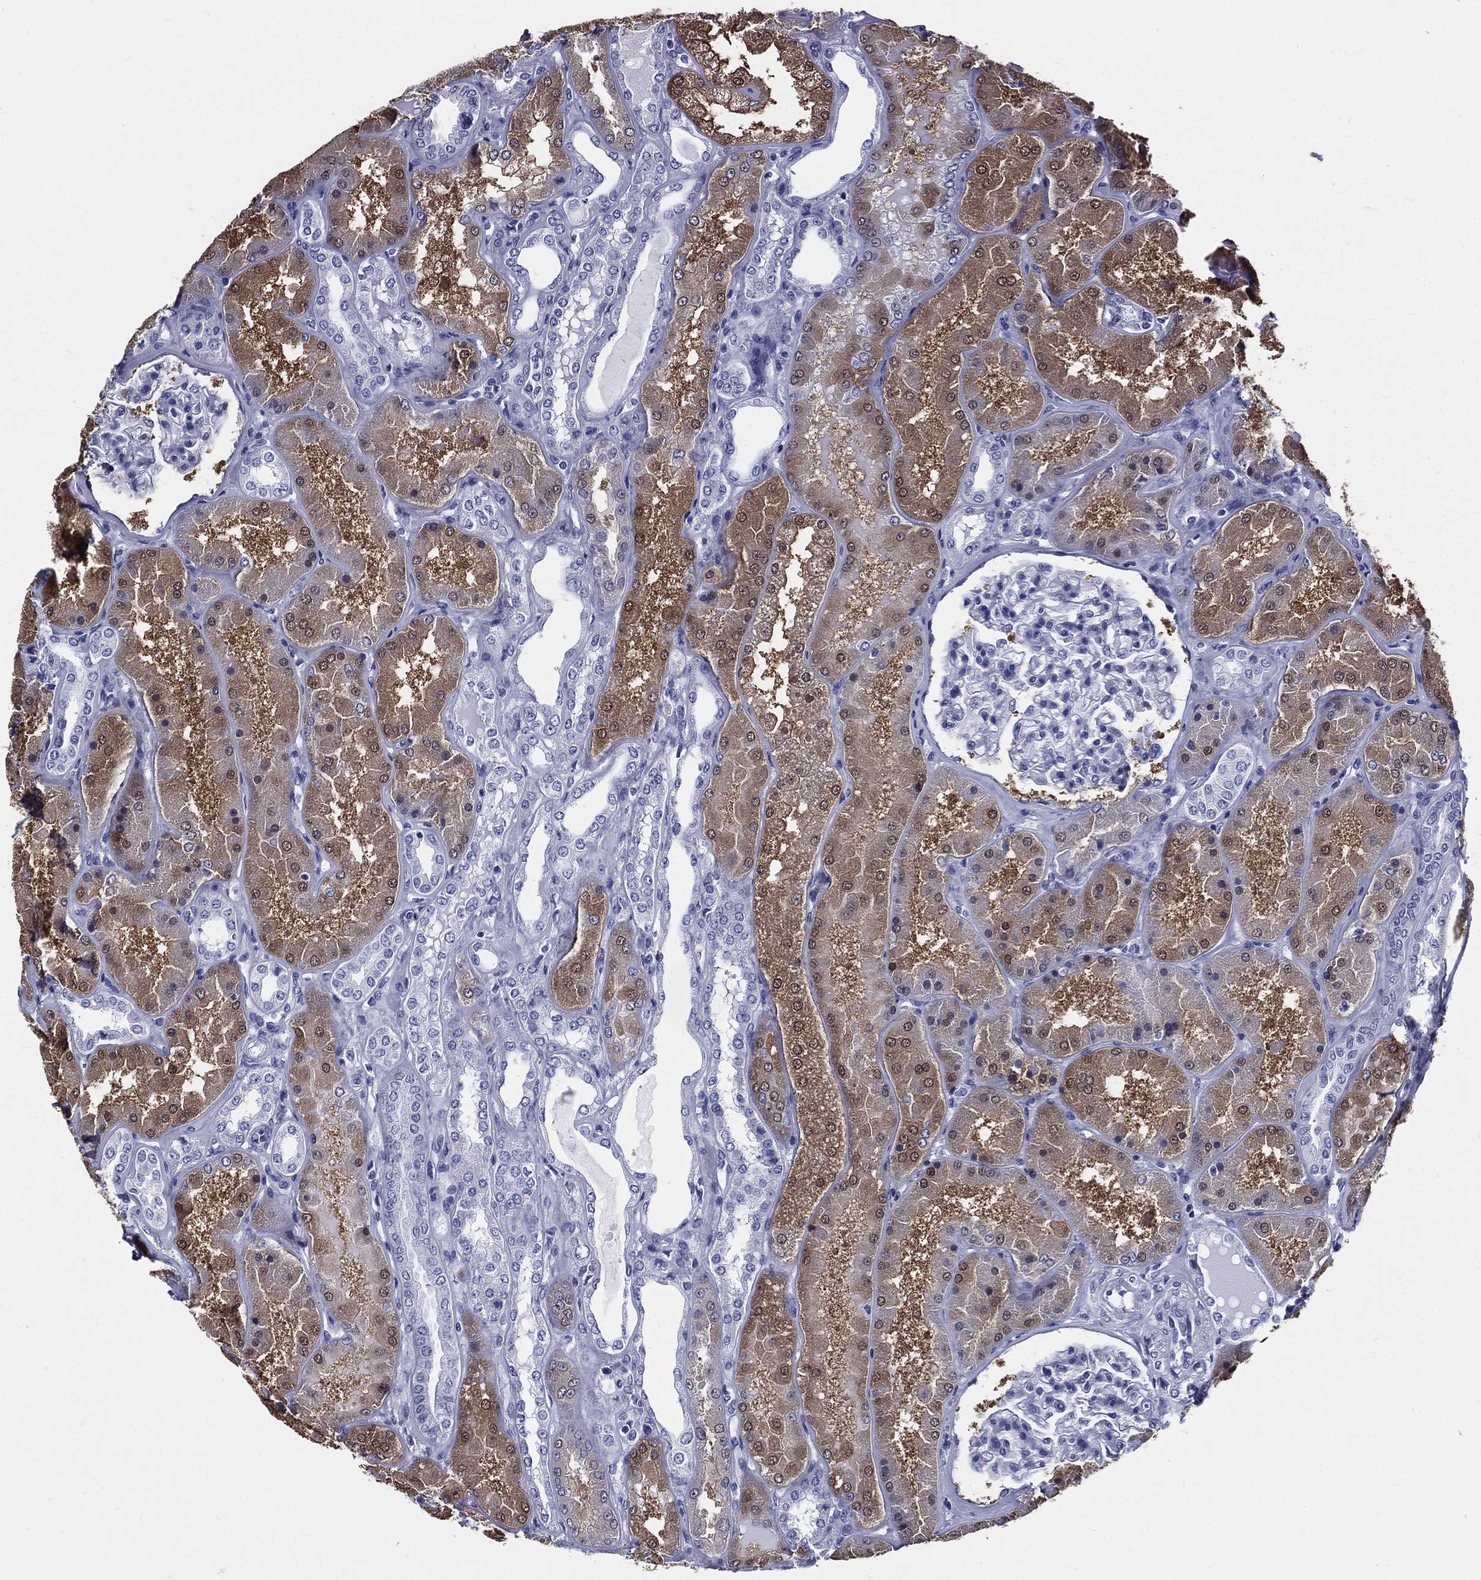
{"staining": {"intensity": "negative", "quantity": "none", "location": "none"}, "tissue": "kidney", "cell_type": "Cells in glomeruli", "image_type": "normal", "snomed": [{"axis": "morphology", "description": "Normal tissue, NOS"}, {"axis": "topography", "description": "Kidney"}], "caption": "Micrograph shows no protein staining in cells in glomeruli of benign kidney.", "gene": "DPYS", "patient": {"sex": "female", "age": 56}}